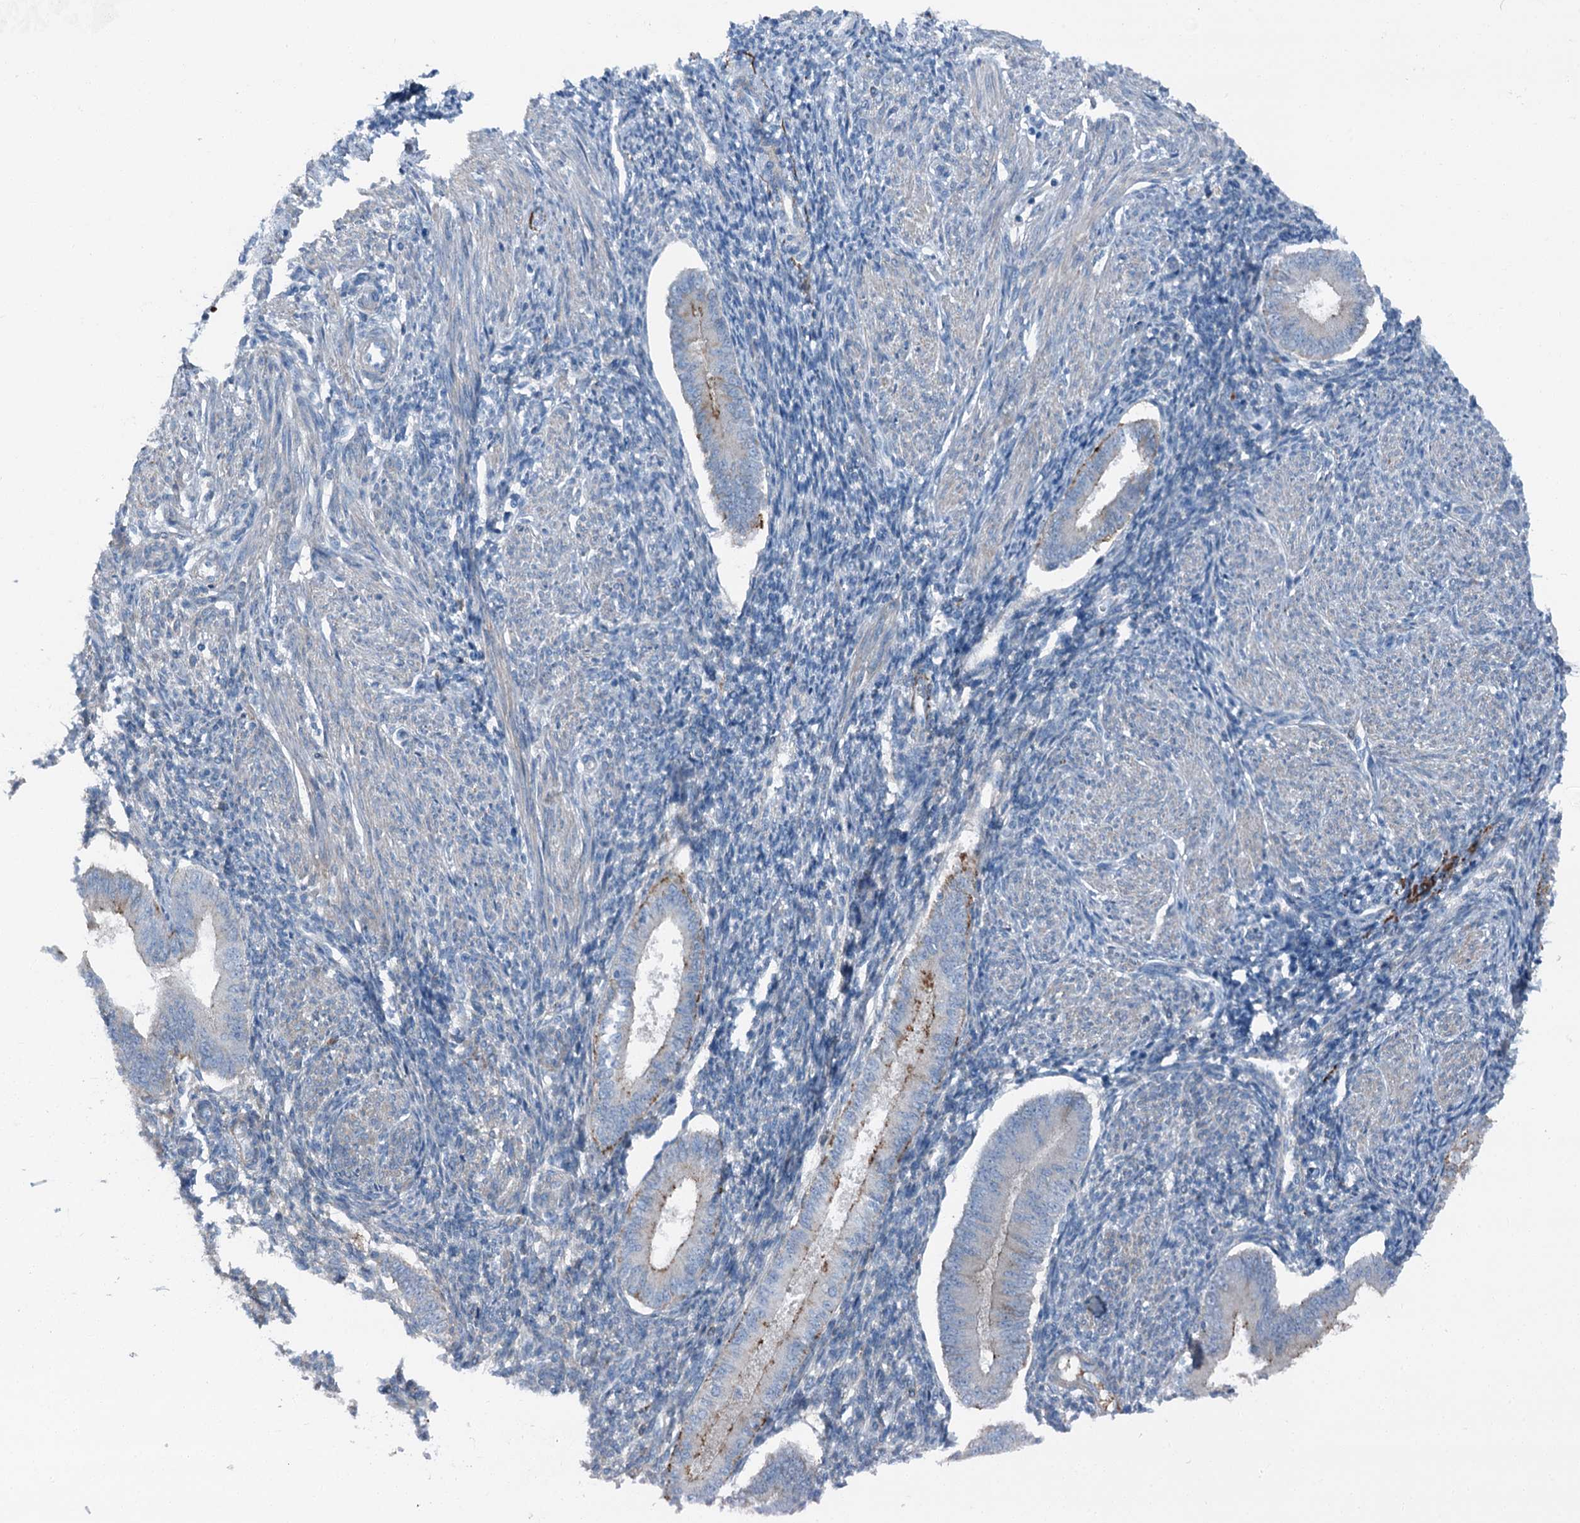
{"staining": {"intensity": "negative", "quantity": "none", "location": "none"}, "tissue": "endometrium", "cell_type": "Cells in endometrial stroma", "image_type": "normal", "snomed": [{"axis": "morphology", "description": "Normal tissue, NOS"}, {"axis": "topography", "description": "Uterus"}, {"axis": "topography", "description": "Endometrium"}], "caption": "High magnification brightfield microscopy of normal endometrium stained with DAB (brown) and counterstained with hematoxylin (blue): cells in endometrial stroma show no significant staining. Brightfield microscopy of immunohistochemistry (IHC) stained with DAB (3,3'-diaminobenzidine) (brown) and hematoxylin (blue), captured at high magnification.", "gene": "AXL", "patient": {"sex": "female", "age": 48}}